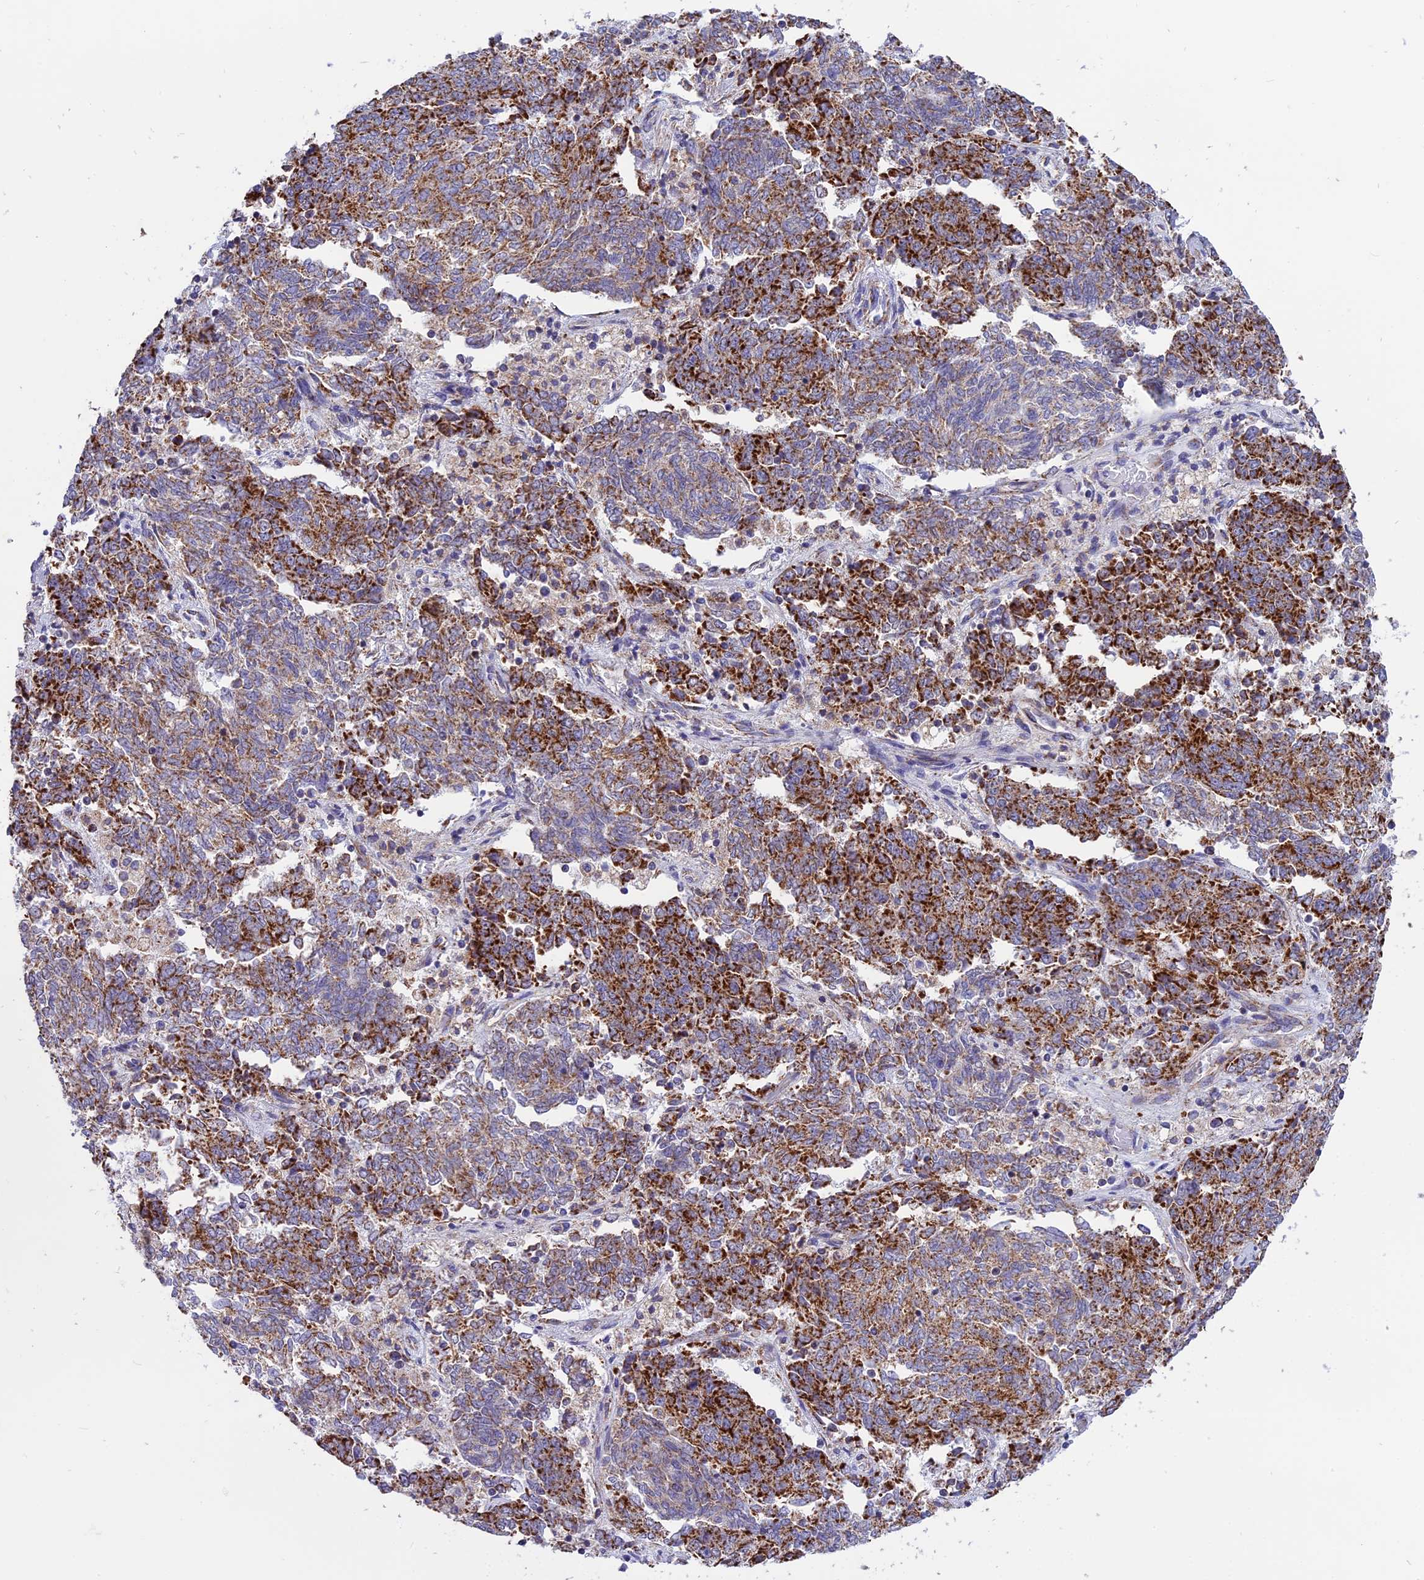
{"staining": {"intensity": "strong", "quantity": ">75%", "location": "cytoplasmic/membranous"}, "tissue": "endometrial cancer", "cell_type": "Tumor cells", "image_type": "cancer", "snomed": [{"axis": "morphology", "description": "Adenocarcinoma, NOS"}, {"axis": "topography", "description": "Endometrium"}], "caption": "High-magnification brightfield microscopy of endometrial cancer (adenocarcinoma) stained with DAB (brown) and counterstained with hematoxylin (blue). tumor cells exhibit strong cytoplasmic/membranous staining is seen in about>75% of cells.", "gene": "MRPS34", "patient": {"sex": "female", "age": 80}}